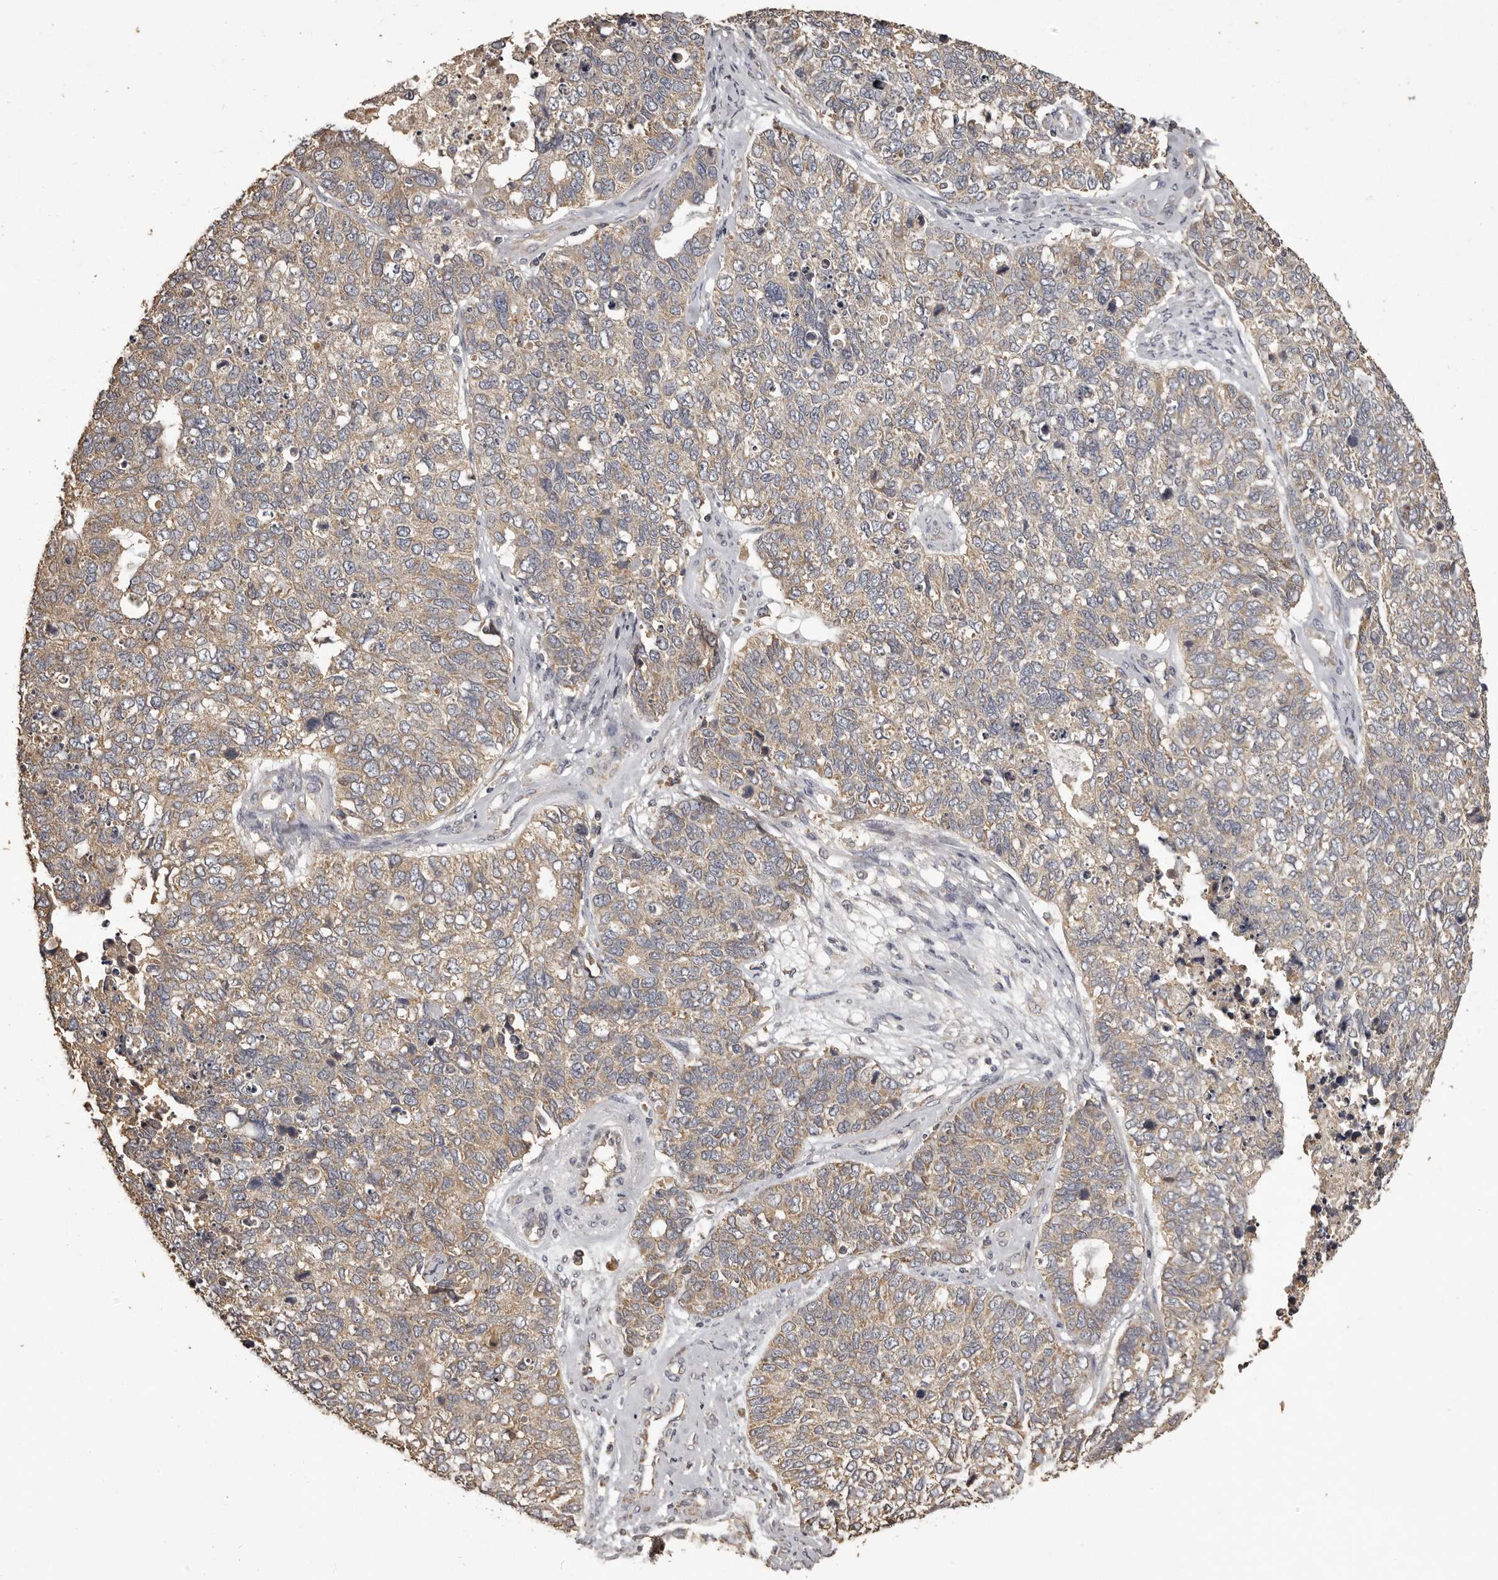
{"staining": {"intensity": "weak", "quantity": ">75%", "location": "cytoplasmic/membranous"}, "tissue": "cervical cancer", "cell_type": "Tumor cells", "image_type": "cancer", "snomed": [{"axis": "morphology", "description": "Squamous cell carcinoma, NOS"}, {"axis": "topography", "description": "Cervix"}], "caption": "Tumor cells reveal weak cytoplasmic/membranous staining in about >75% of cells in cervical squamous cell carcinoma. The protein is shown in brown color, while the nuclei are stained blue.", "gene": "MGAT5", "patient": {"sex": "female", "age": 63}}